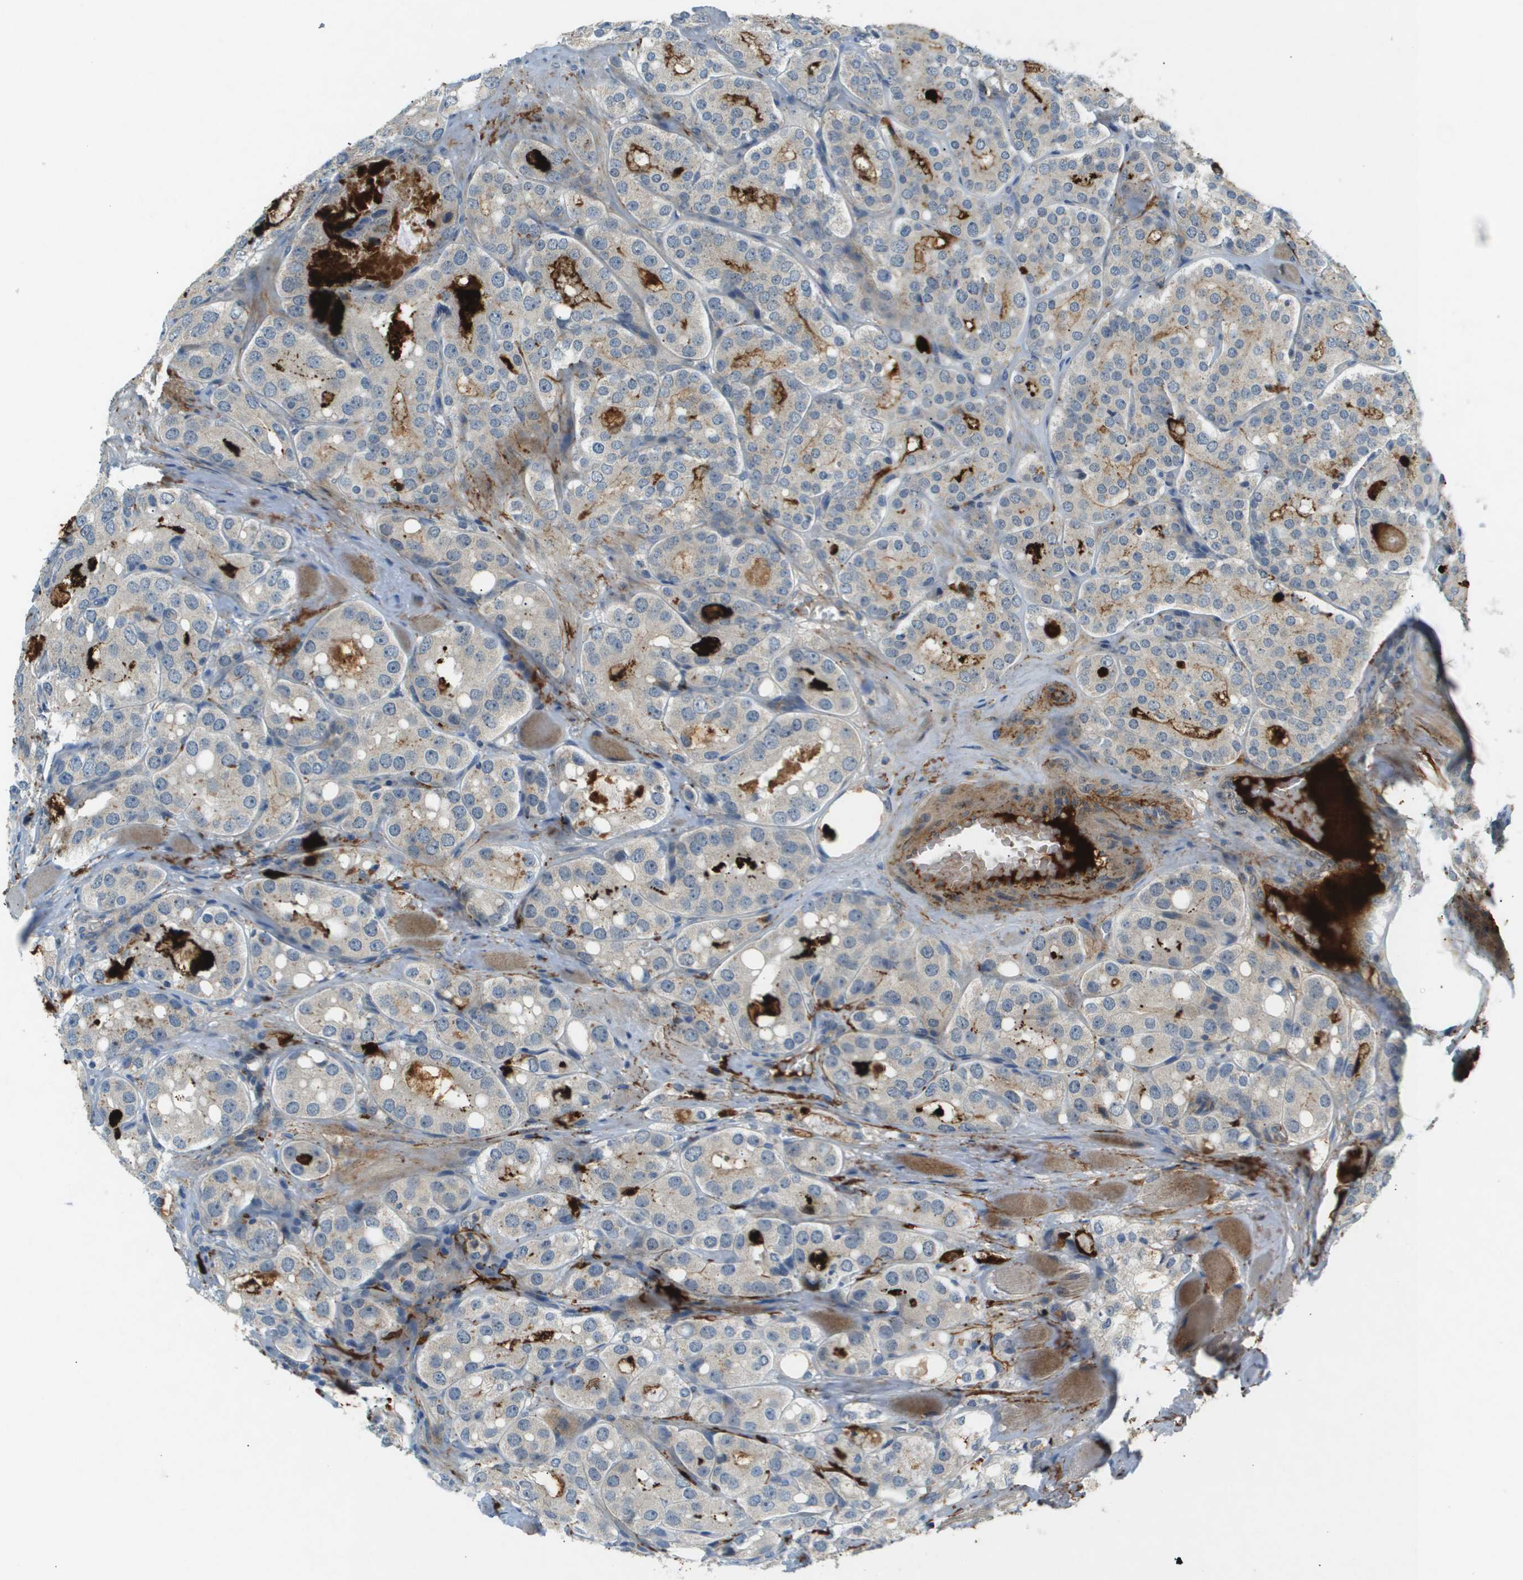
{"staining": {"intensity": "weak", "quantity": "<25%", "location": "cytoplasmic/membranous"}, "tissue": "prostate cancer", "cell_type": "Tumor cells", "image_type": "cancer", "snomed": [{"axis": "morphology", "description": "Adenocarcinoma, High grade"}, {"axis": "topography", "description": "Prostate"}], "caption": "Immunohistochemistry (IHC) of prostate high-grade adenocarcinoma reveals no expression in tumor cells.", "gene": "VTN", "patient": {"sex": "male", "age": 65}}